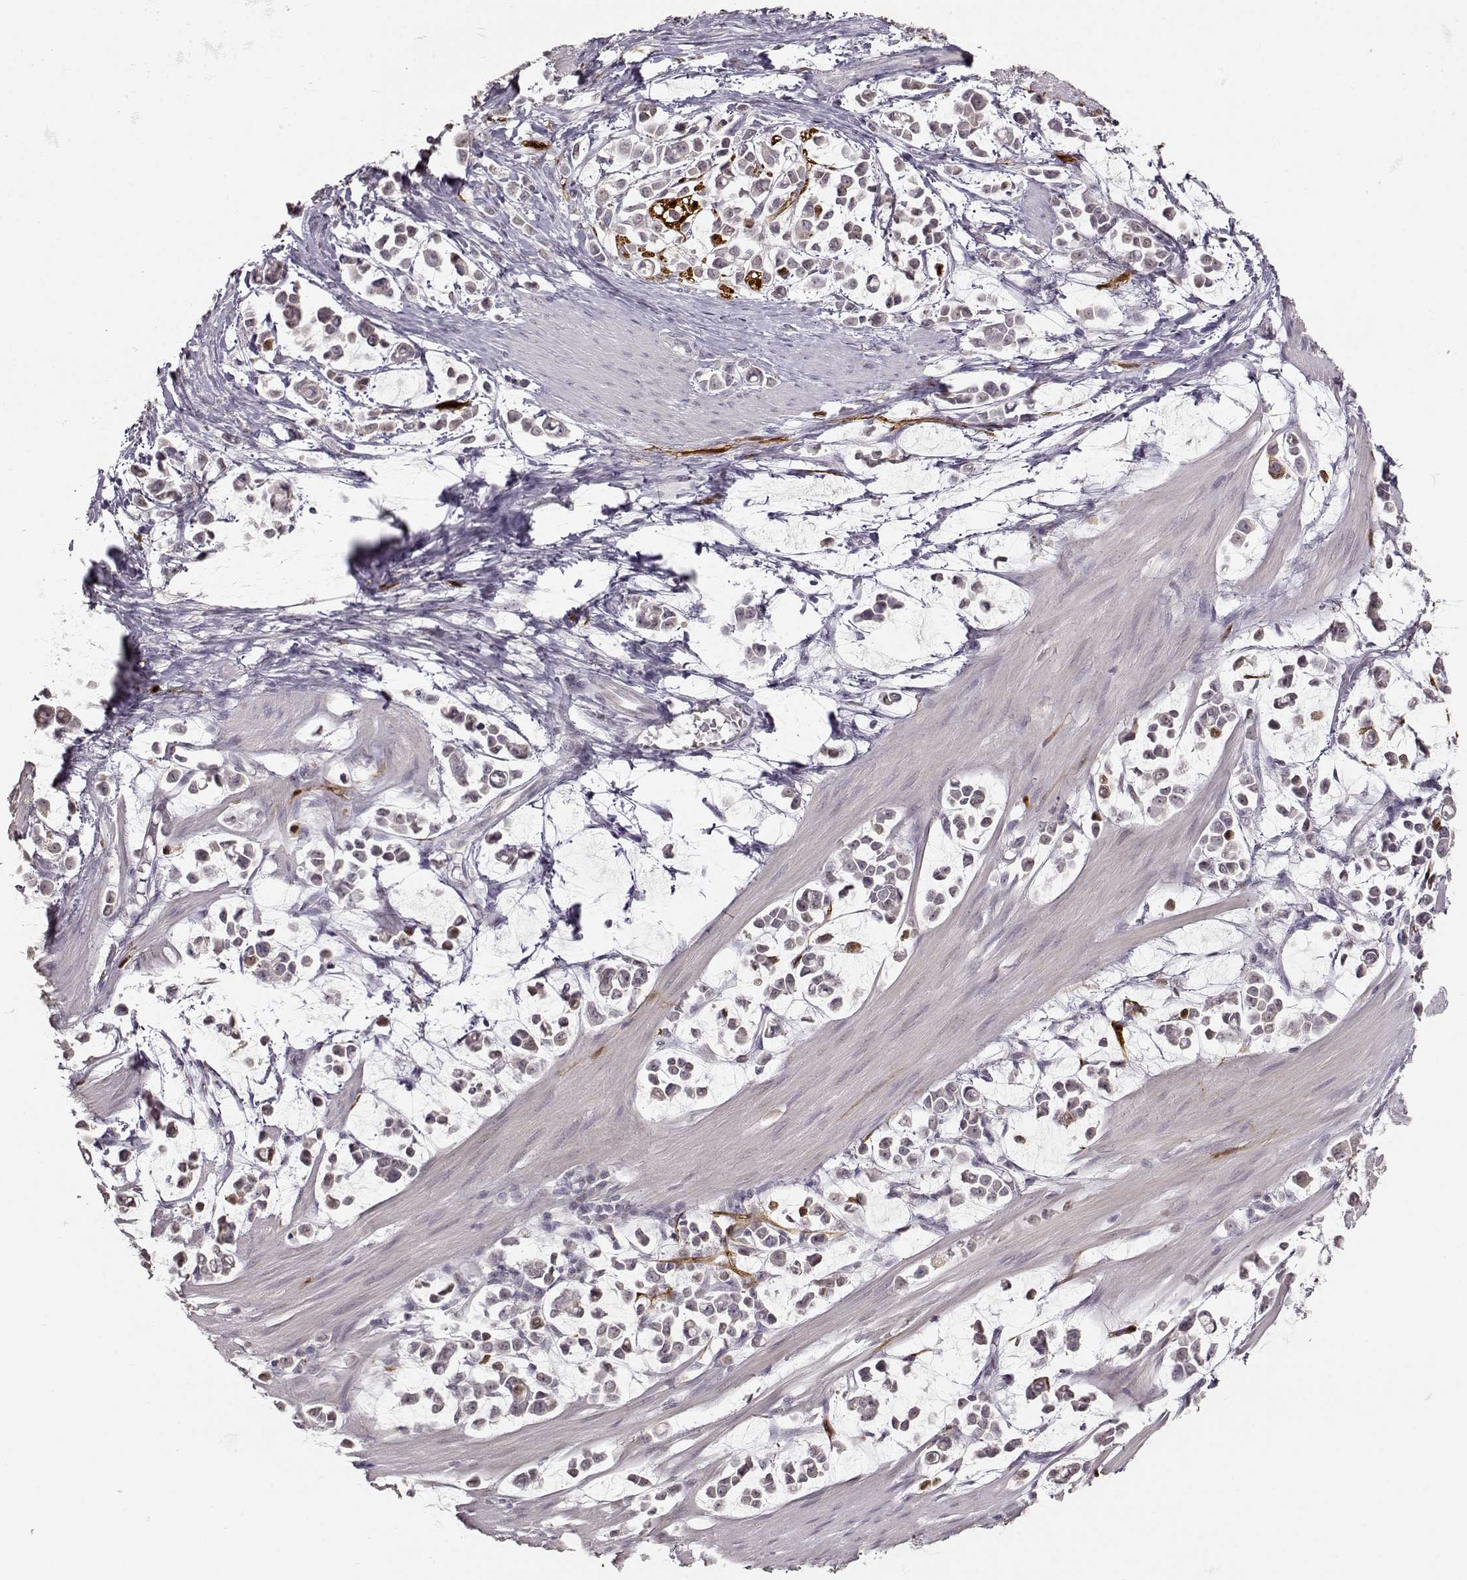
{"staining": {"intensity": "negative", "quantity": "none", "location": "none"}, "tissue": "stomach cancer", "cell_type": "Tumor cells", "image_type": "cancer", "snomed": [{"axis": "morphology", "description": "Adenocarcinoma, NOS"}, {"axis": "topography", "description": "Stomach"}], "caption": "Immunohistochemistry (IHC) of human stomach adenocarcinoma shows no staining in tumor cells.", "gene": "S100B", "patient": {"sex": "male", "age": 82}}